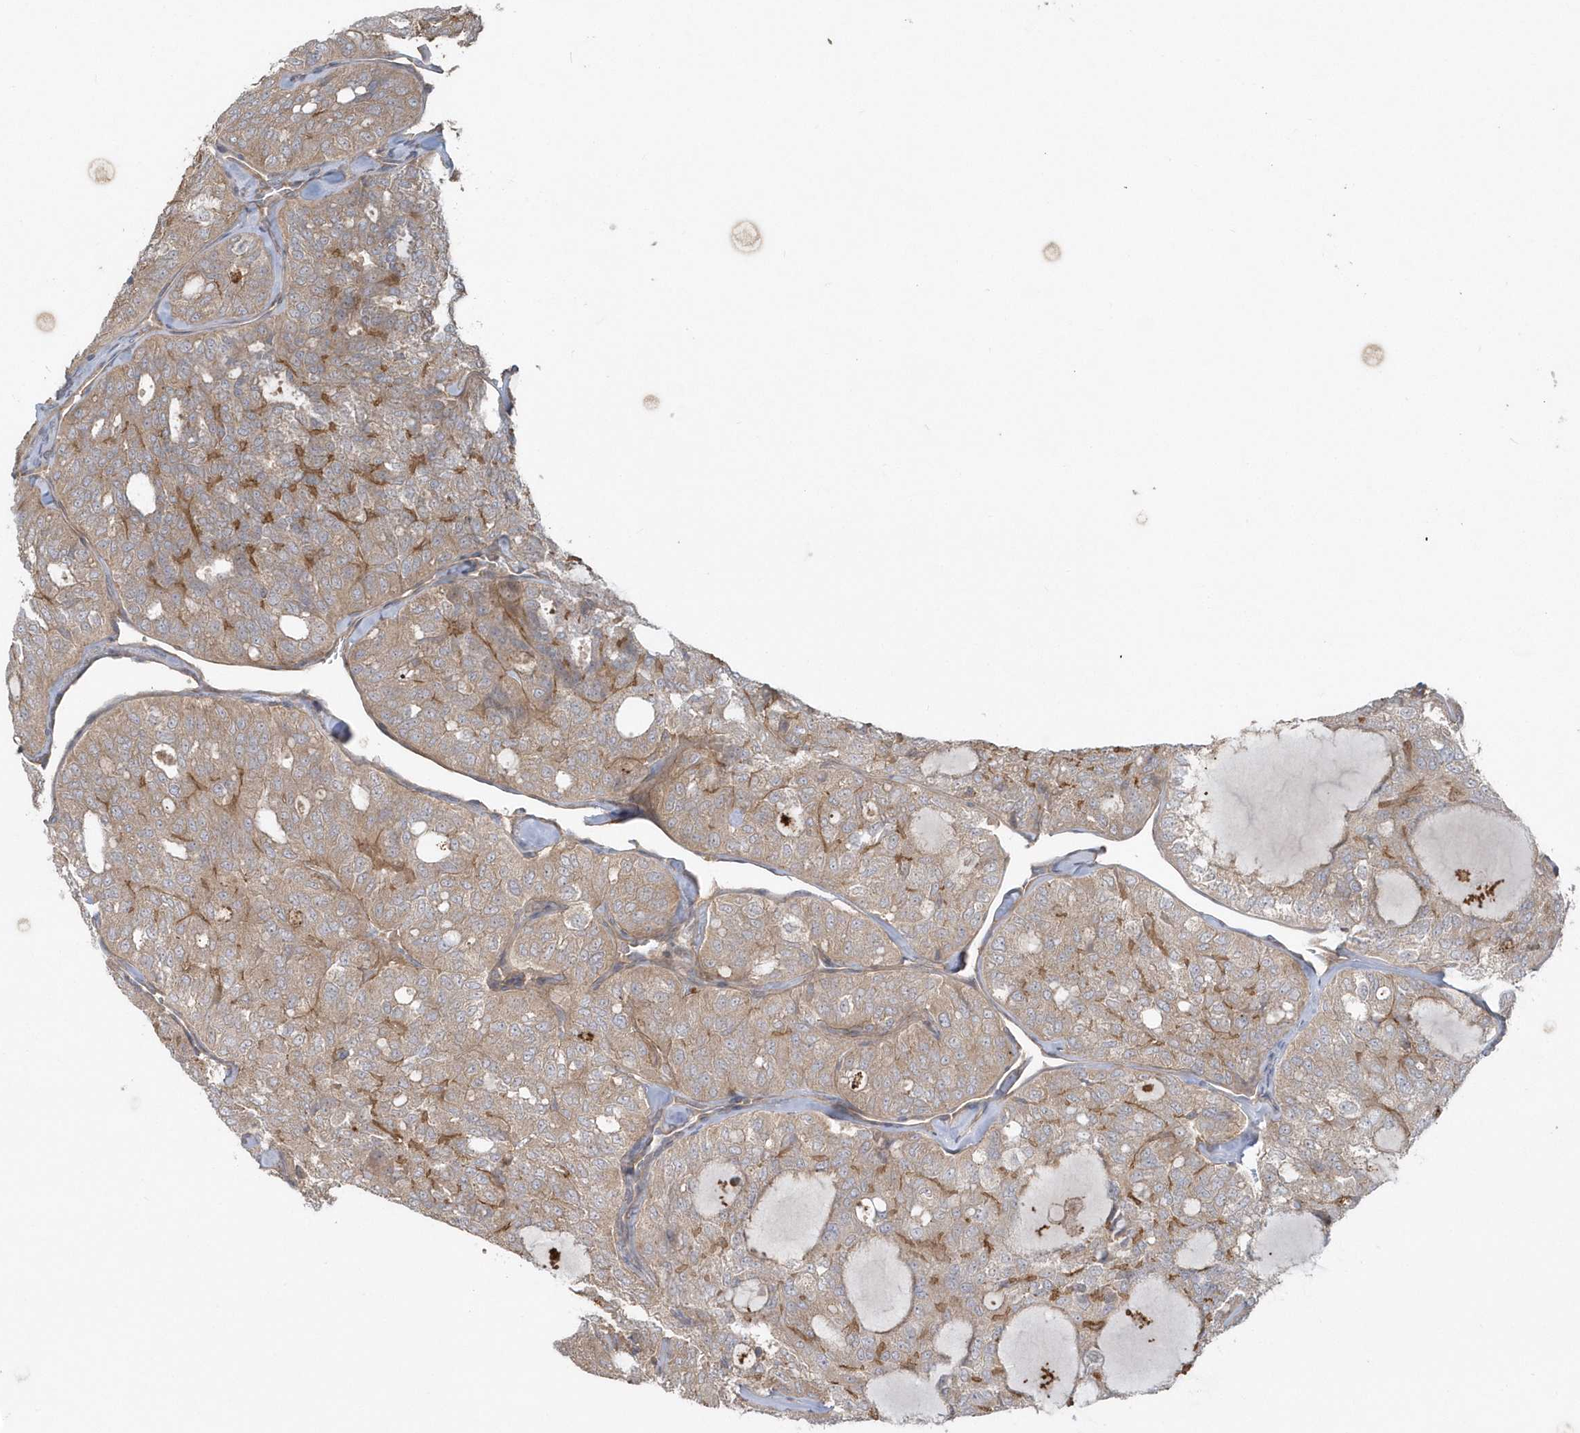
{"staining": {"intensity": "weak", "quantity": "25%-75%", "location": "cytoplasmic/membranous"}, "tissue": "thyroid cancer", "cell_type": "Tumor cells", "image_type": "cancer", "snomed": [{"axis": "morphology", "description": "Follicular adenoma carcinoma, NOS"}, {"axis": "topography", "description": "Thyroid gland"}], "caption": "A brown stain shows weak cytoplasmic/membranous positivity of a protein in human follicular adenoma carcinoma (thyroid) tumor cells. The protein of interest is stained brown, and the nuclei are stained in blue (DAB IHC with brightfield microscopy, high magnification).", "gene": "ACTR1A", "patient": {"sex": "male", "age": 75}}